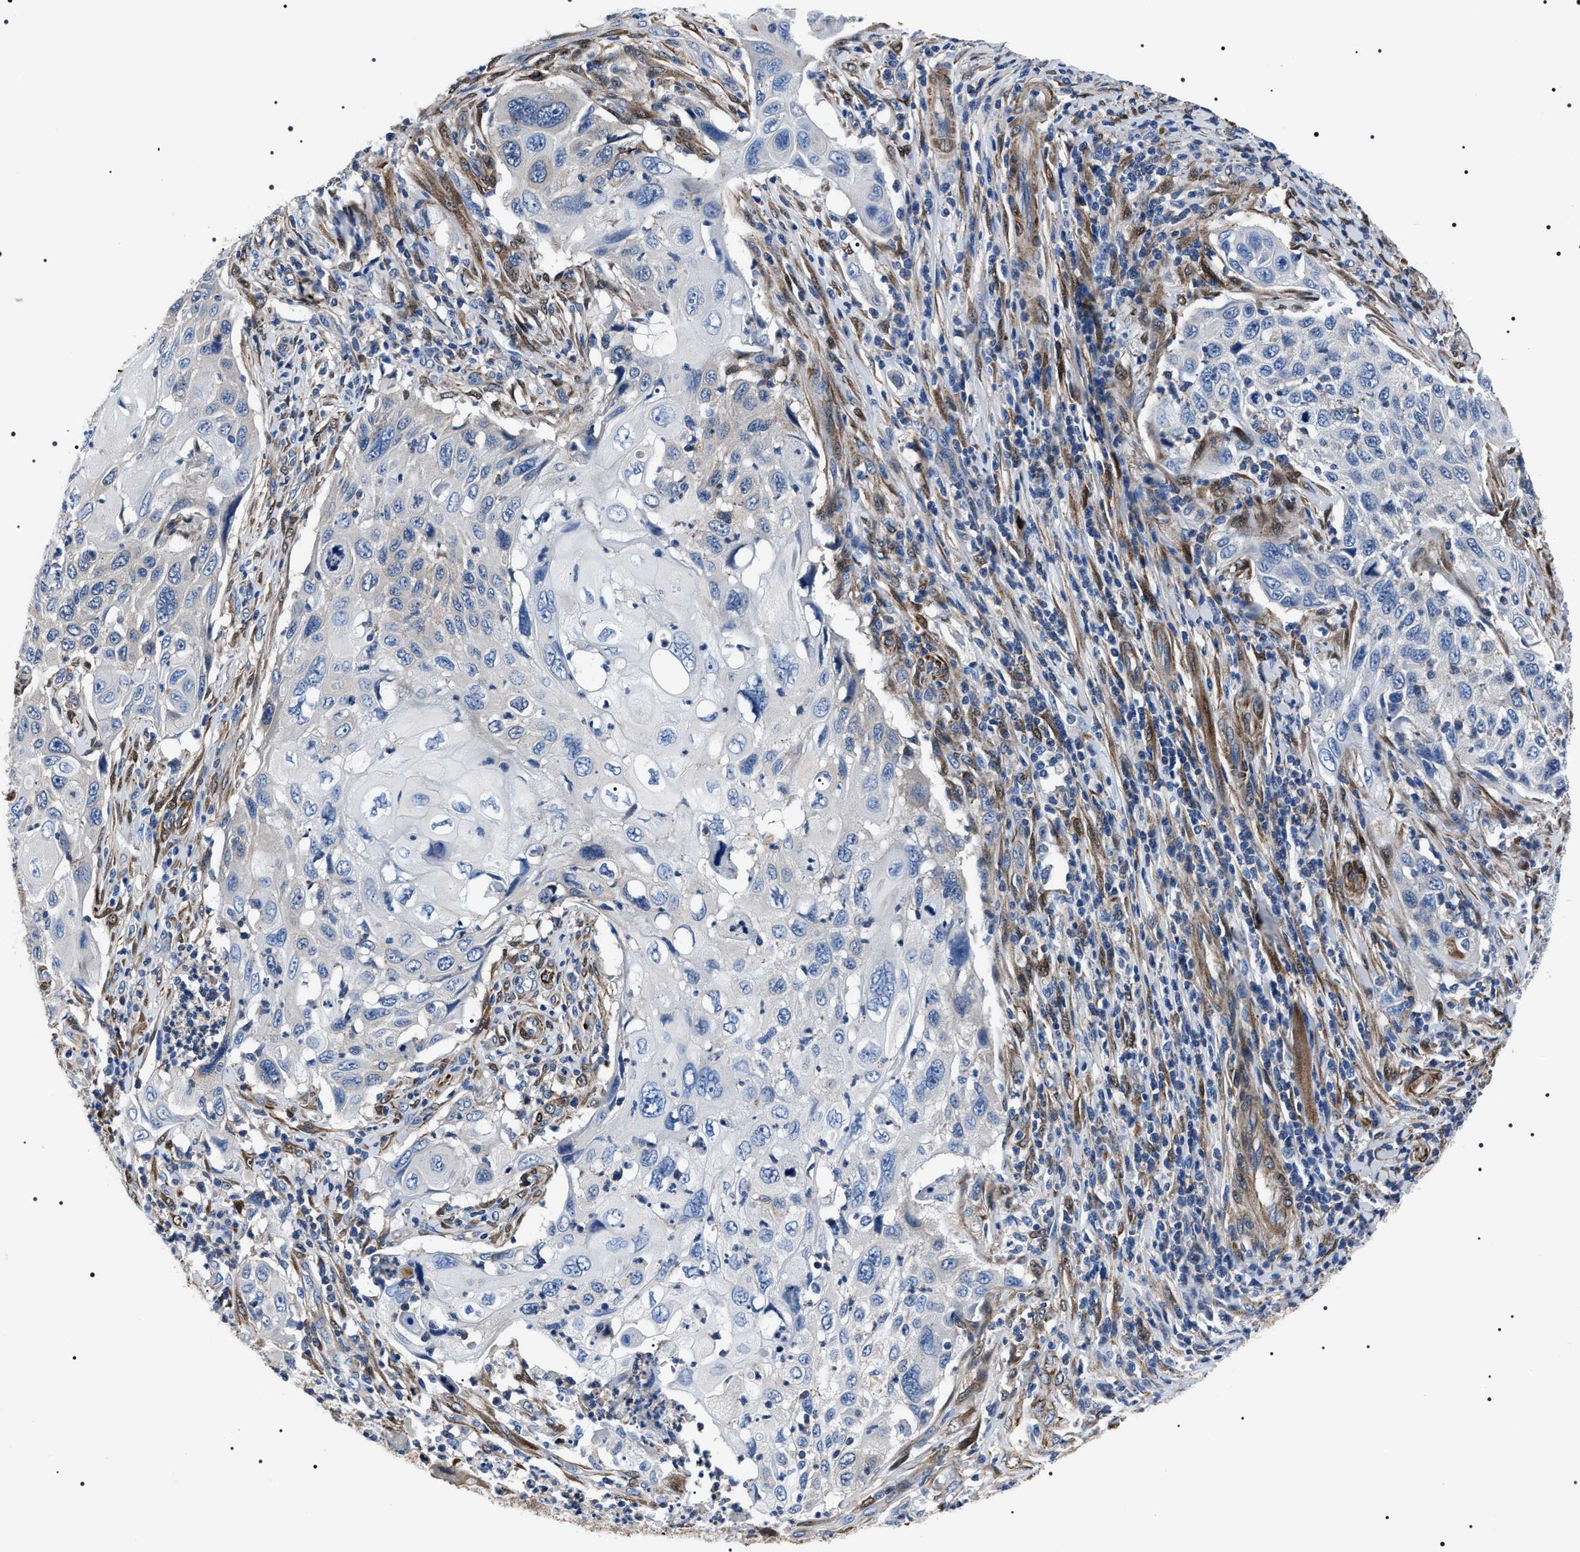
{"staining": {"intensity": "negative", "quantity": "none", "location": "none"}, "tissue": "cervical cancer", "cell_type": "Tumor cells", "image_type": "cancer", "snomed": [{"axis": "morphology", "description": "Squamous cell carcinoma, NOS"}, {"axis": "topography", "description": "Cervix"}], "caption": "Protein analysis of squamous cell carcinoma (cervical) reveals no significant staining in tumor cells.", "gene": "BAG2", "patient": {"sex": "female", "age": 70}}